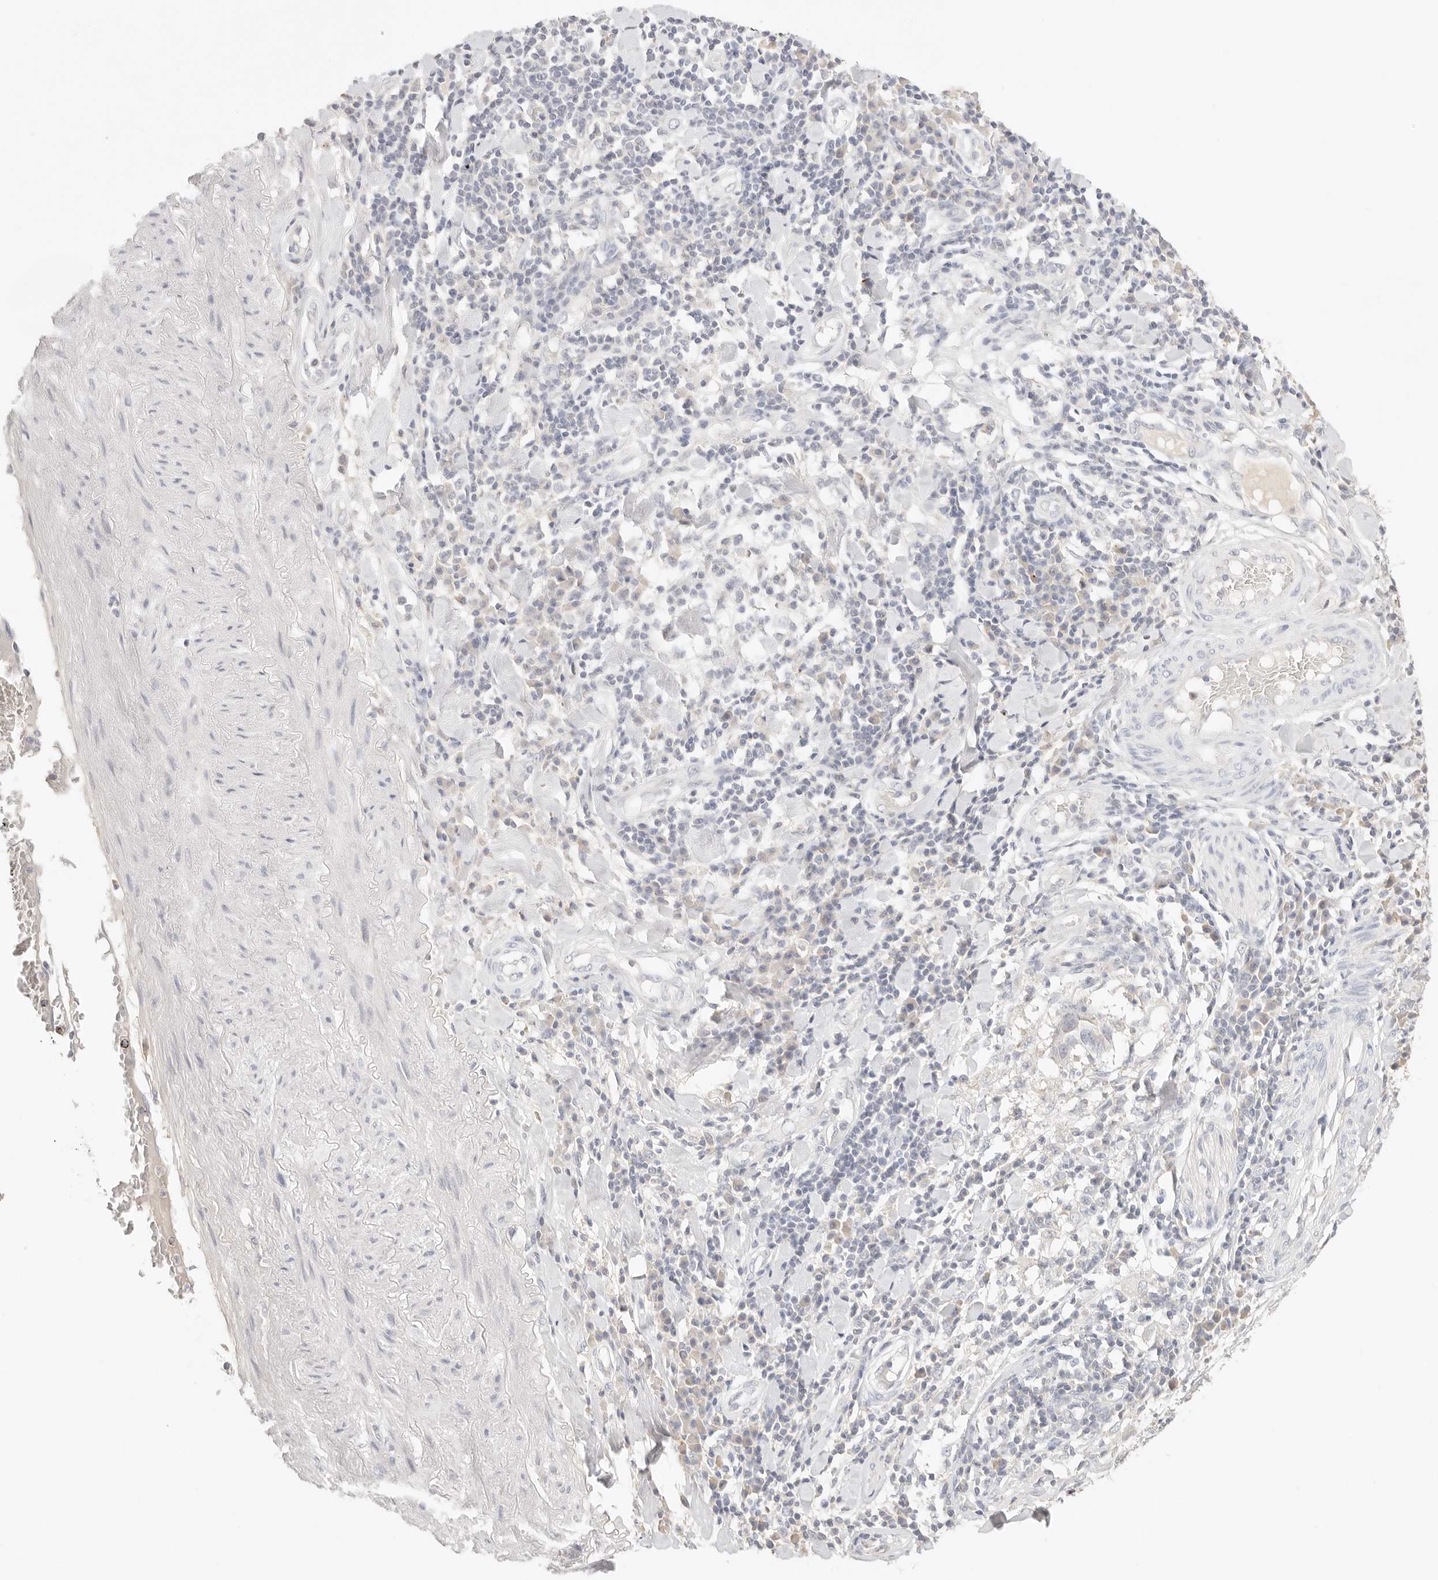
{"staining": {"intensity": "negative", "quantity": "none", "location": "none"}, "tissue": "lung cancer", "cell_type": "Tumor cells", "image_type": "cancer", "snomed": [{"axis": "morphology", "description": "Squamous cell carcinoma, NOS"}, {"axis": "topography", "description": "Lung"}], "caption": "Tumor cells are negative for protein expression in human lung cancer (squamous cell carcinoma). (Brightfield microscopy of DAB immunohistochemistry at high magnification).", "gene": "CEP120", "patient": {"sex": "male", "age": 65}}